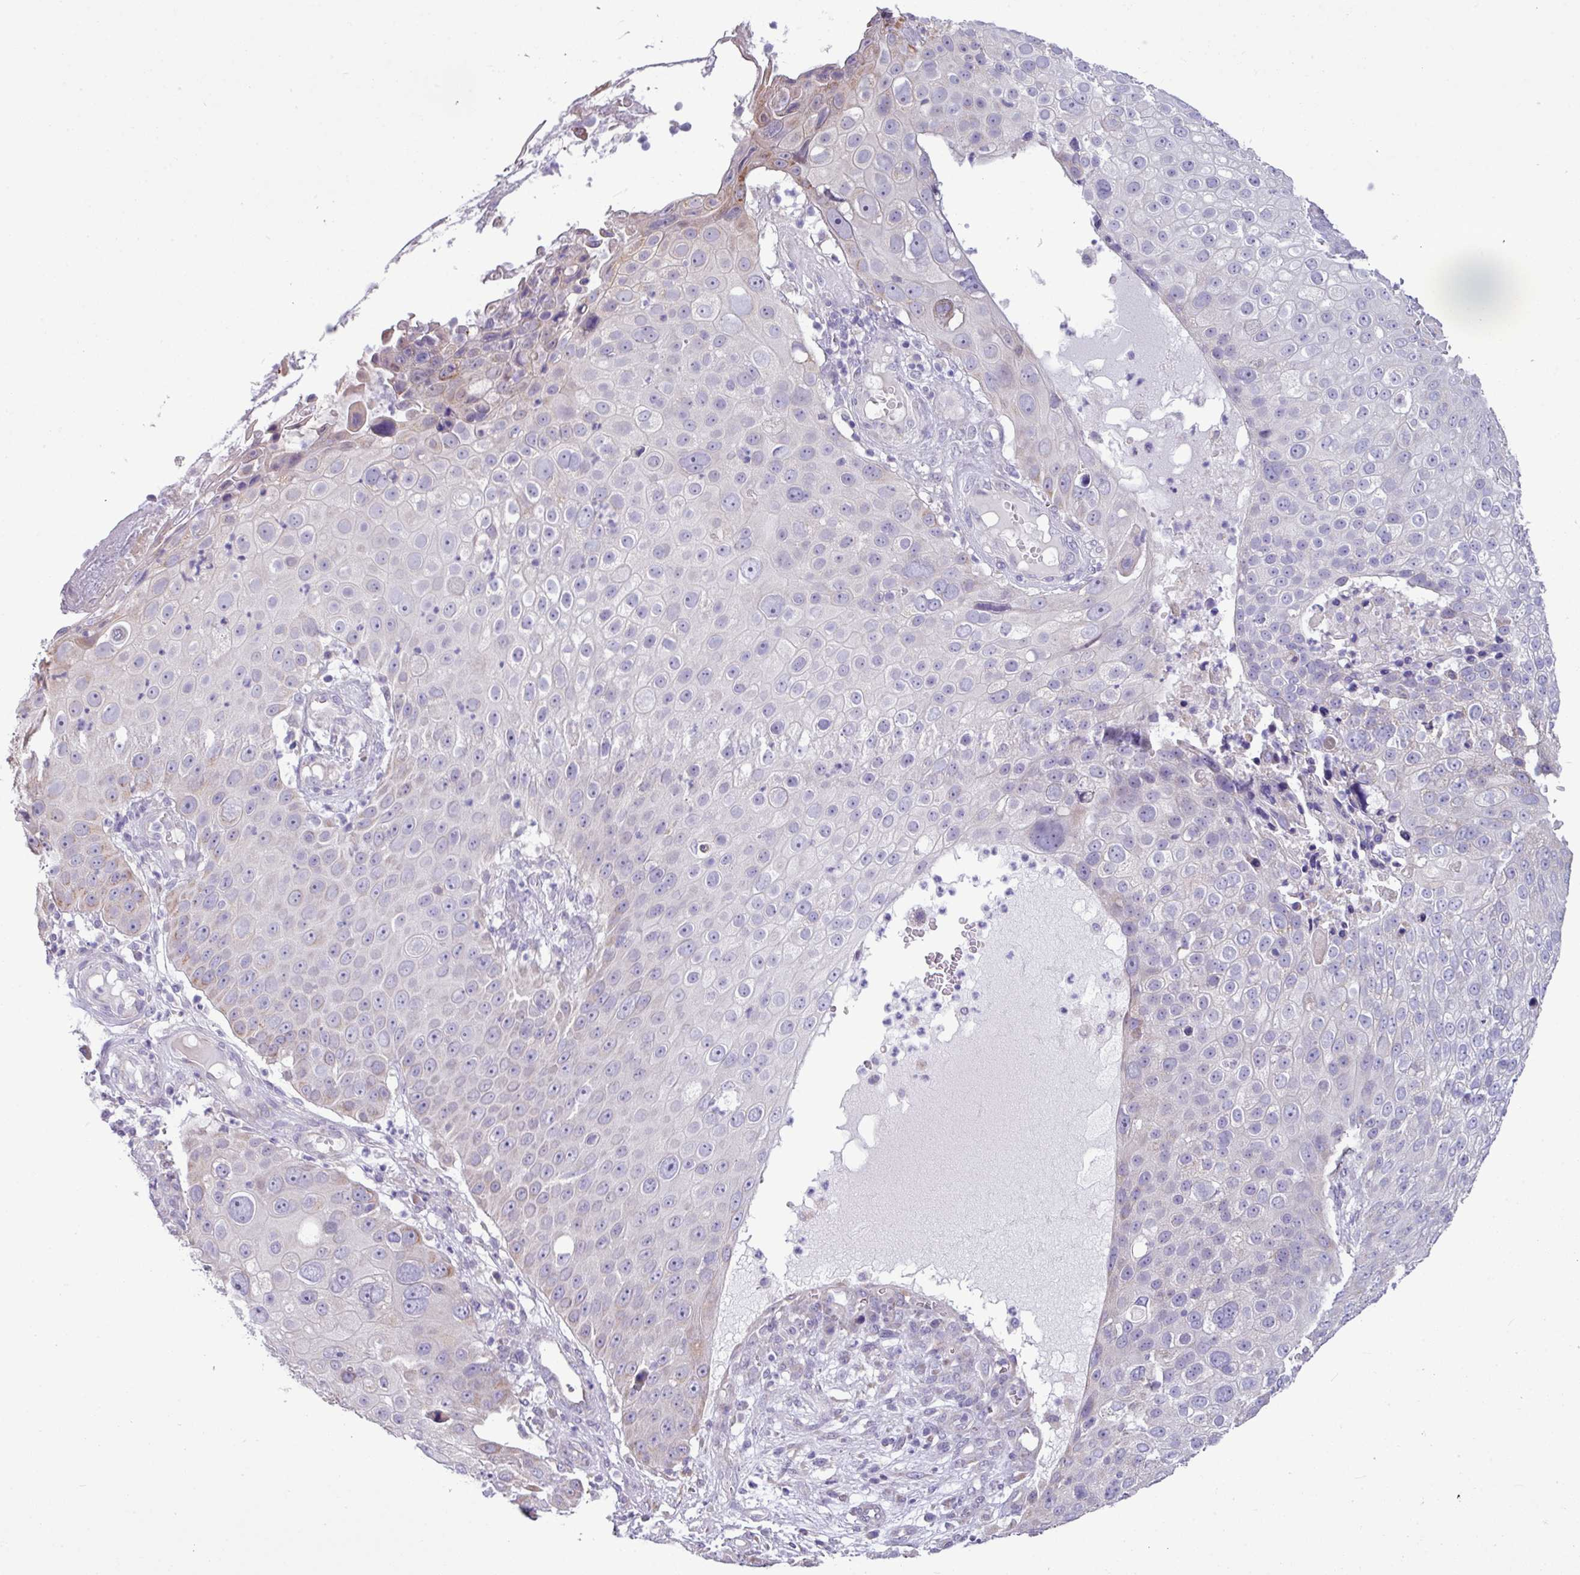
{"staining": {"intensity": "negative", "quantity": "none", "location": "none"}, "tissue": "skin cancer", "cell_type": "Tumor cells", "image_type": "cancer", "snomed": [{"axis": "morphology", "description": "Squamous cell carcinoma, NOS"}, {"axis": "topography", "description": "Skin"}], "caption": "Immunohistochemistry (IHC) photomicrograph of skin squamous cell carcinoma stained for a protein (brown), which demonstrates no staining in tumor cells. (DAB immunohistochemistry, high magnification).", "gene": "IRGC", "patient": {"sex": "male", "age": 71}}